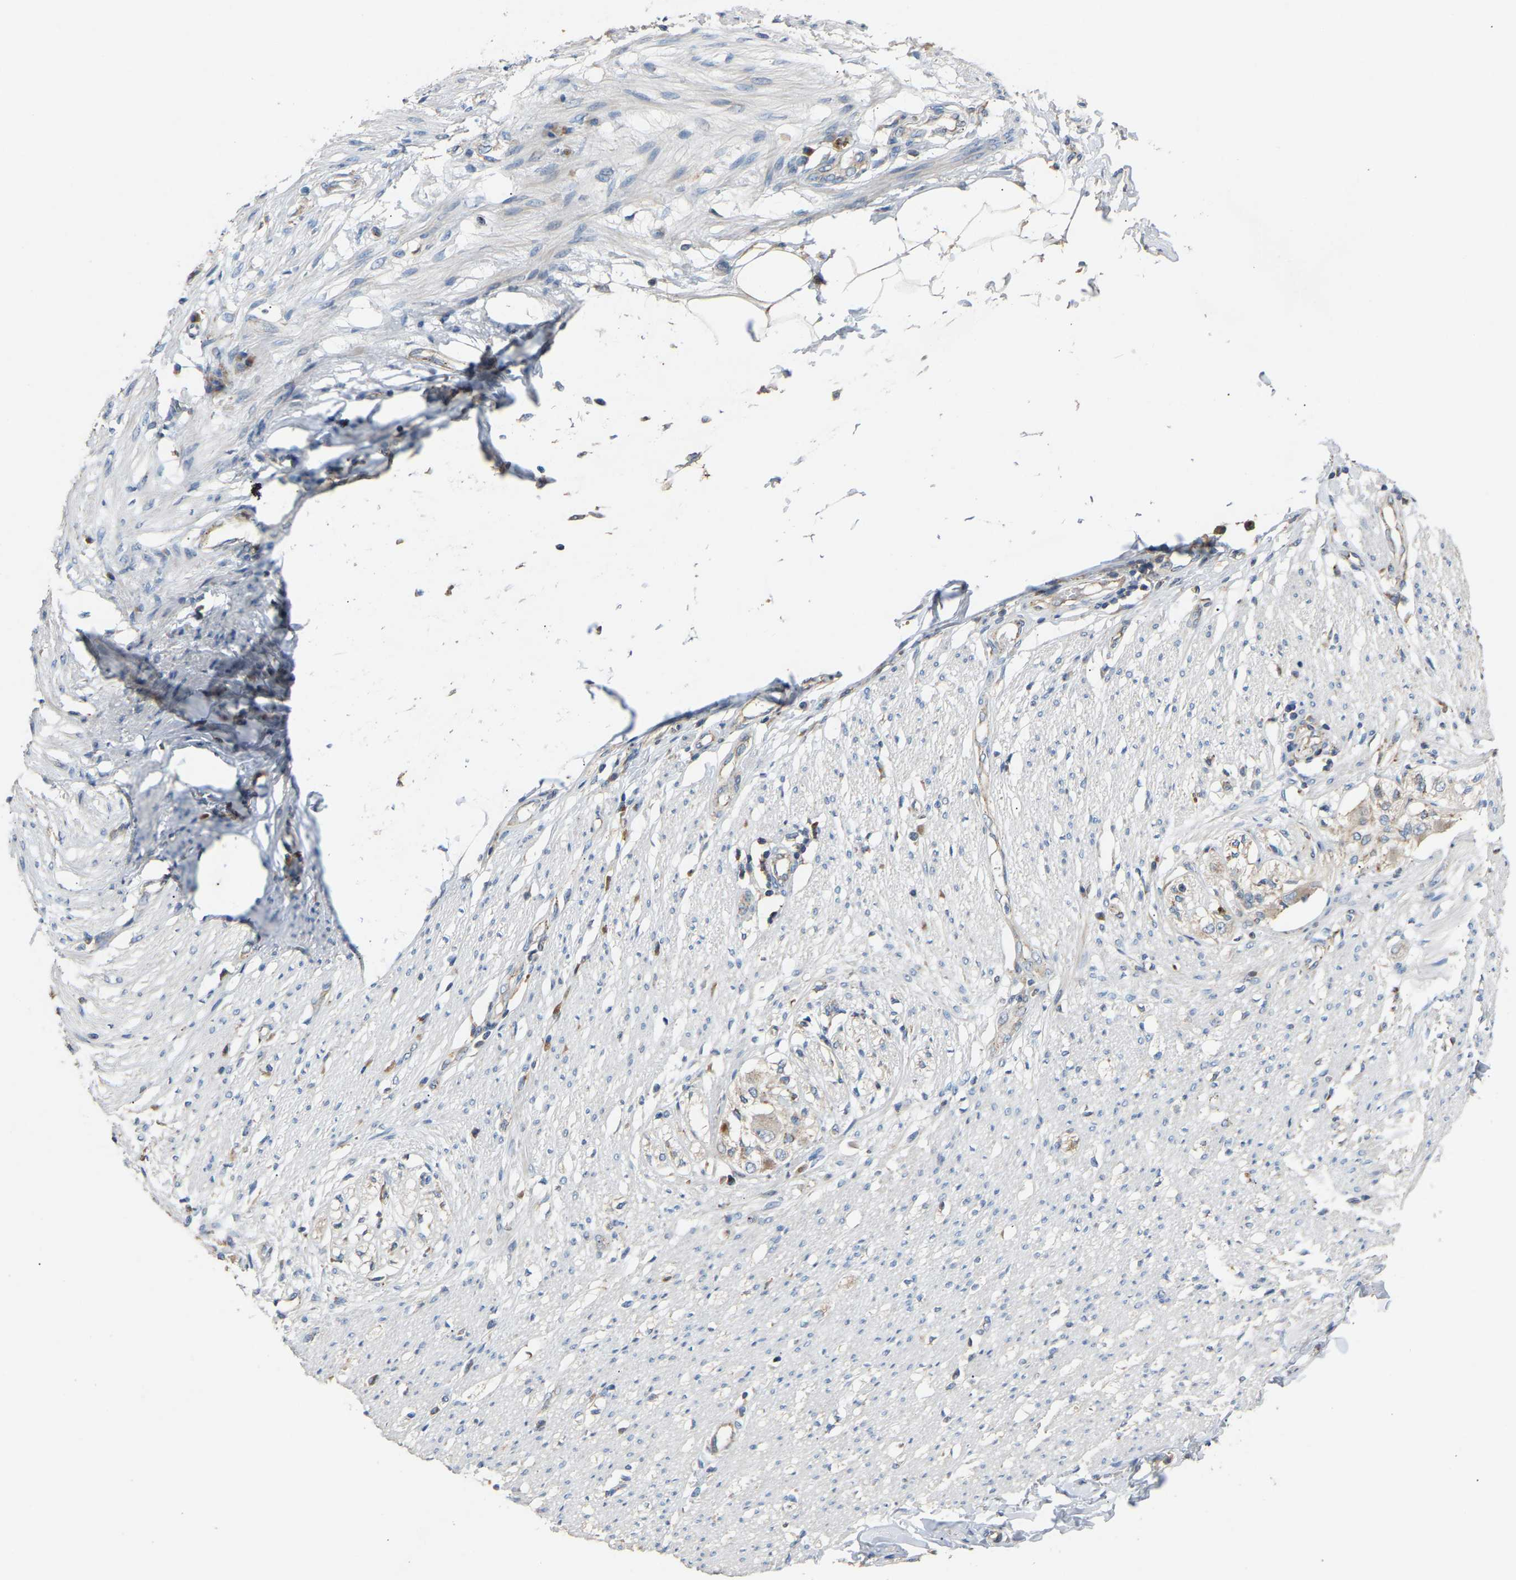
{"staining": {"intensity": "negative", "quantity": "none", "location": "none"}, "tissue": "smooth muscle", "cell_type": "Smooth muscle cells", "image_type": "normal", "snomed": [{"axis": "morphology", "description": "Normal tissue, NOS"}, {"axis": "morphology", "description": "Adenocarcinoma, NOS"}, {"axis": "topography", "description": "Colon"}, {"axis": "topography", "description": "Peripheral nerve tissue"}], "caption": "Protein analysis of benign smooth muscle shows no significant staining in smooth muscle cells. (DAB (3,3'-diaminobenzidine) immunohistochemistry (IHC) visualized using brightfield microscopy, high magnification).", "gene": "RGP1", "patient": {"sex": "male", "age": 14}}